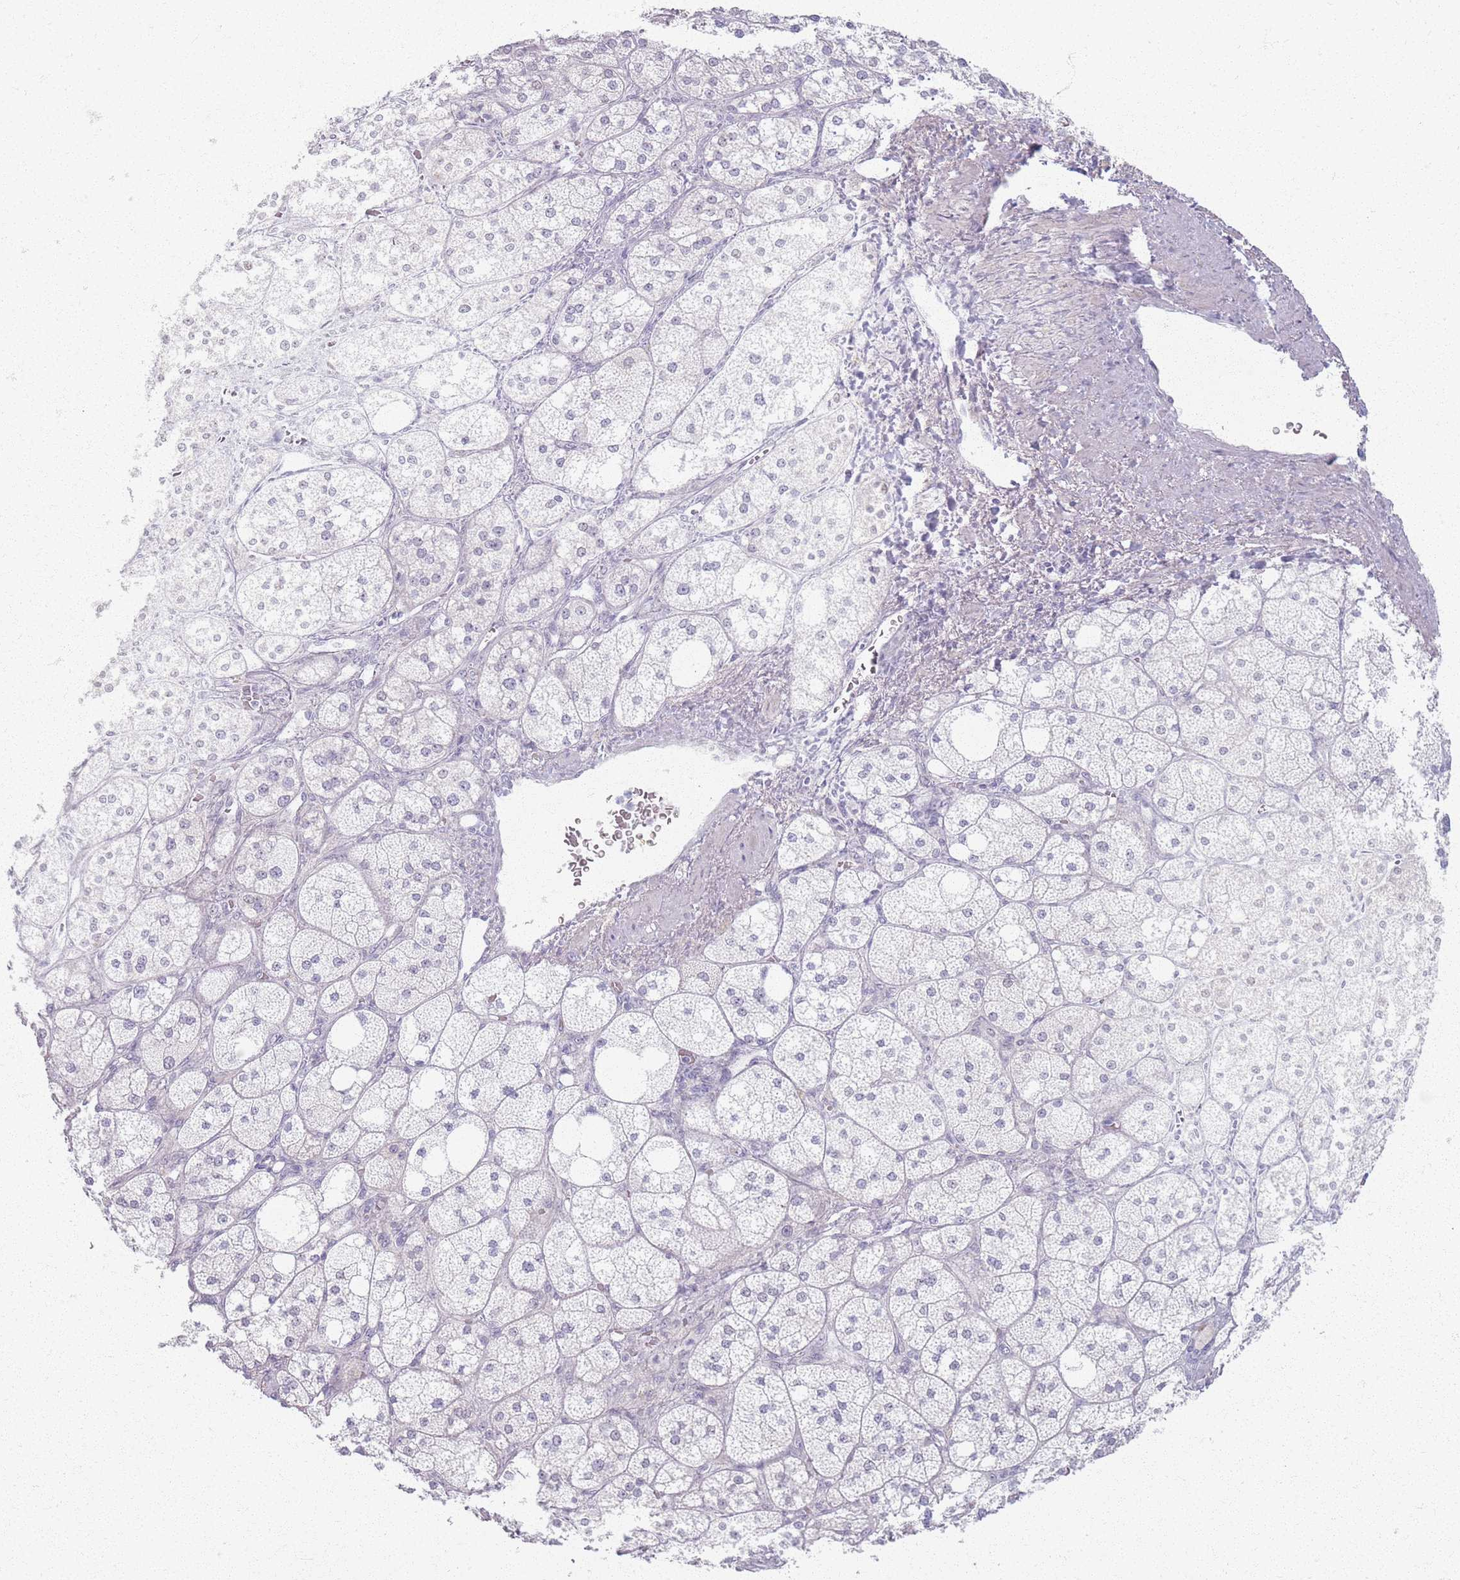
{"staining": {"intensity": "negative", "quantity": "none", "location": "none"}, "tissue": "adrenal gland", "cell_type": "Glandular cells", "image_type": "normal", "snomed": [{"axis": "morphology", "description": "Normal tissue, NOS"}, {"axis": "topography", "description": "Adrenal gland"}], "caption": "Immunohistochemical staining of unremarkable adrenal gland exhibits no significant expression in glandular cells. The staining is performed using DAB (3,3'-diaminobenzidine) brown chromogen with nuclei counter-stained in using hematoxylin.", "gene": "CRIPT", "patient": {"sex": "male", "age": 61}}